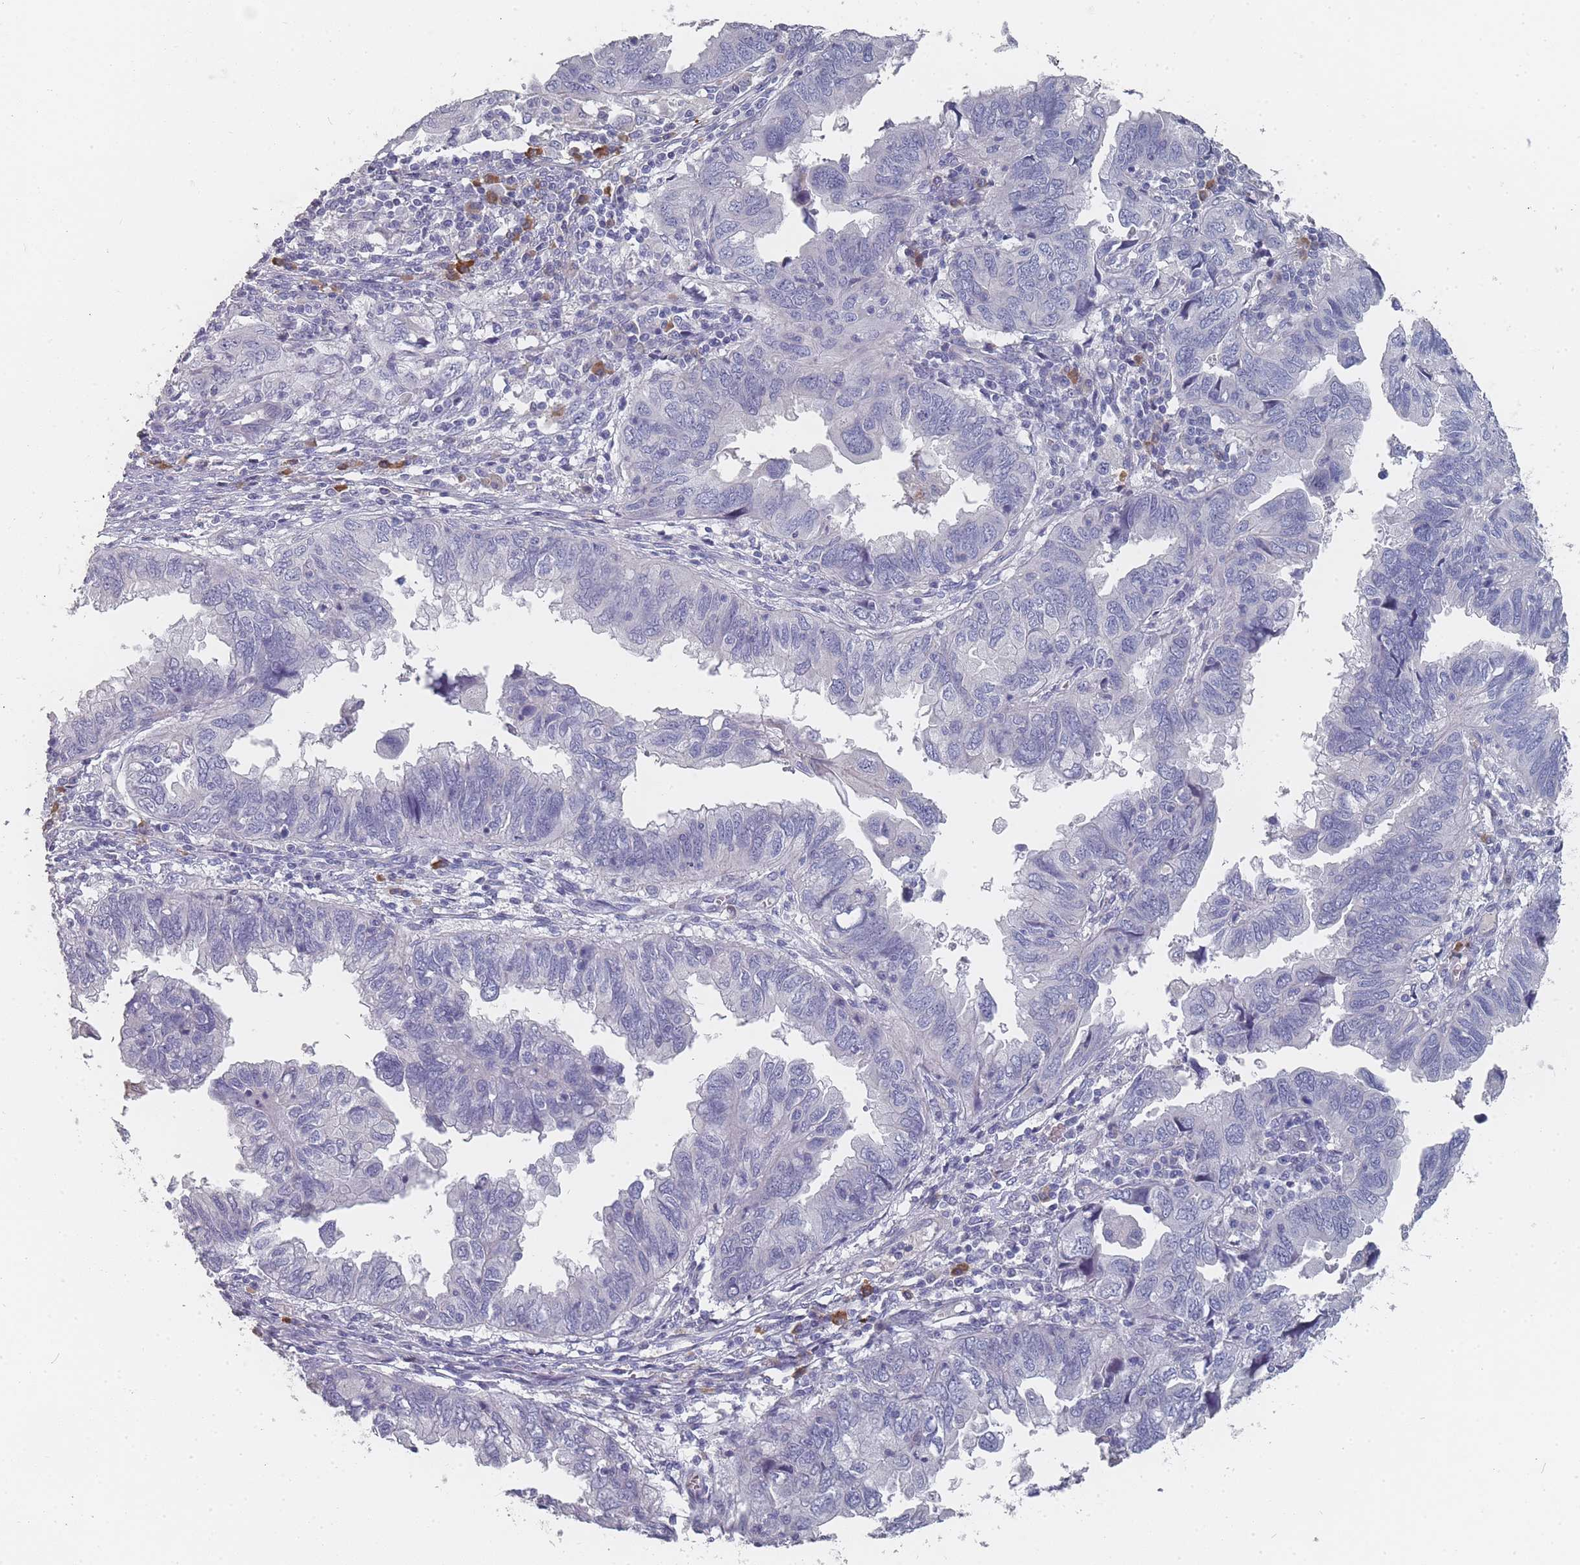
{"staining": {"intensity": "negative", "quantity": "none", "location": "none"}, "tissue": "endometrial cancer", "cell_type": "Tumor cells", "image_type": "cancer", "snomed": [{"axis": "morphology", "description": "Adenocarcinoma, NOS"}, {"axis": "topography", "description": "Uterus"}], "caption": "Tumor cells show no significant staining in endometrial cancer (adenocarcinoma). The staining was performed using DAB to visualize the protein expression in brown, while the nuclei were stained in blue with hematoxylin (Magnification: 20x).", "gene": "SLC35E4", "patient": {"sex": "female", "age": 77}}